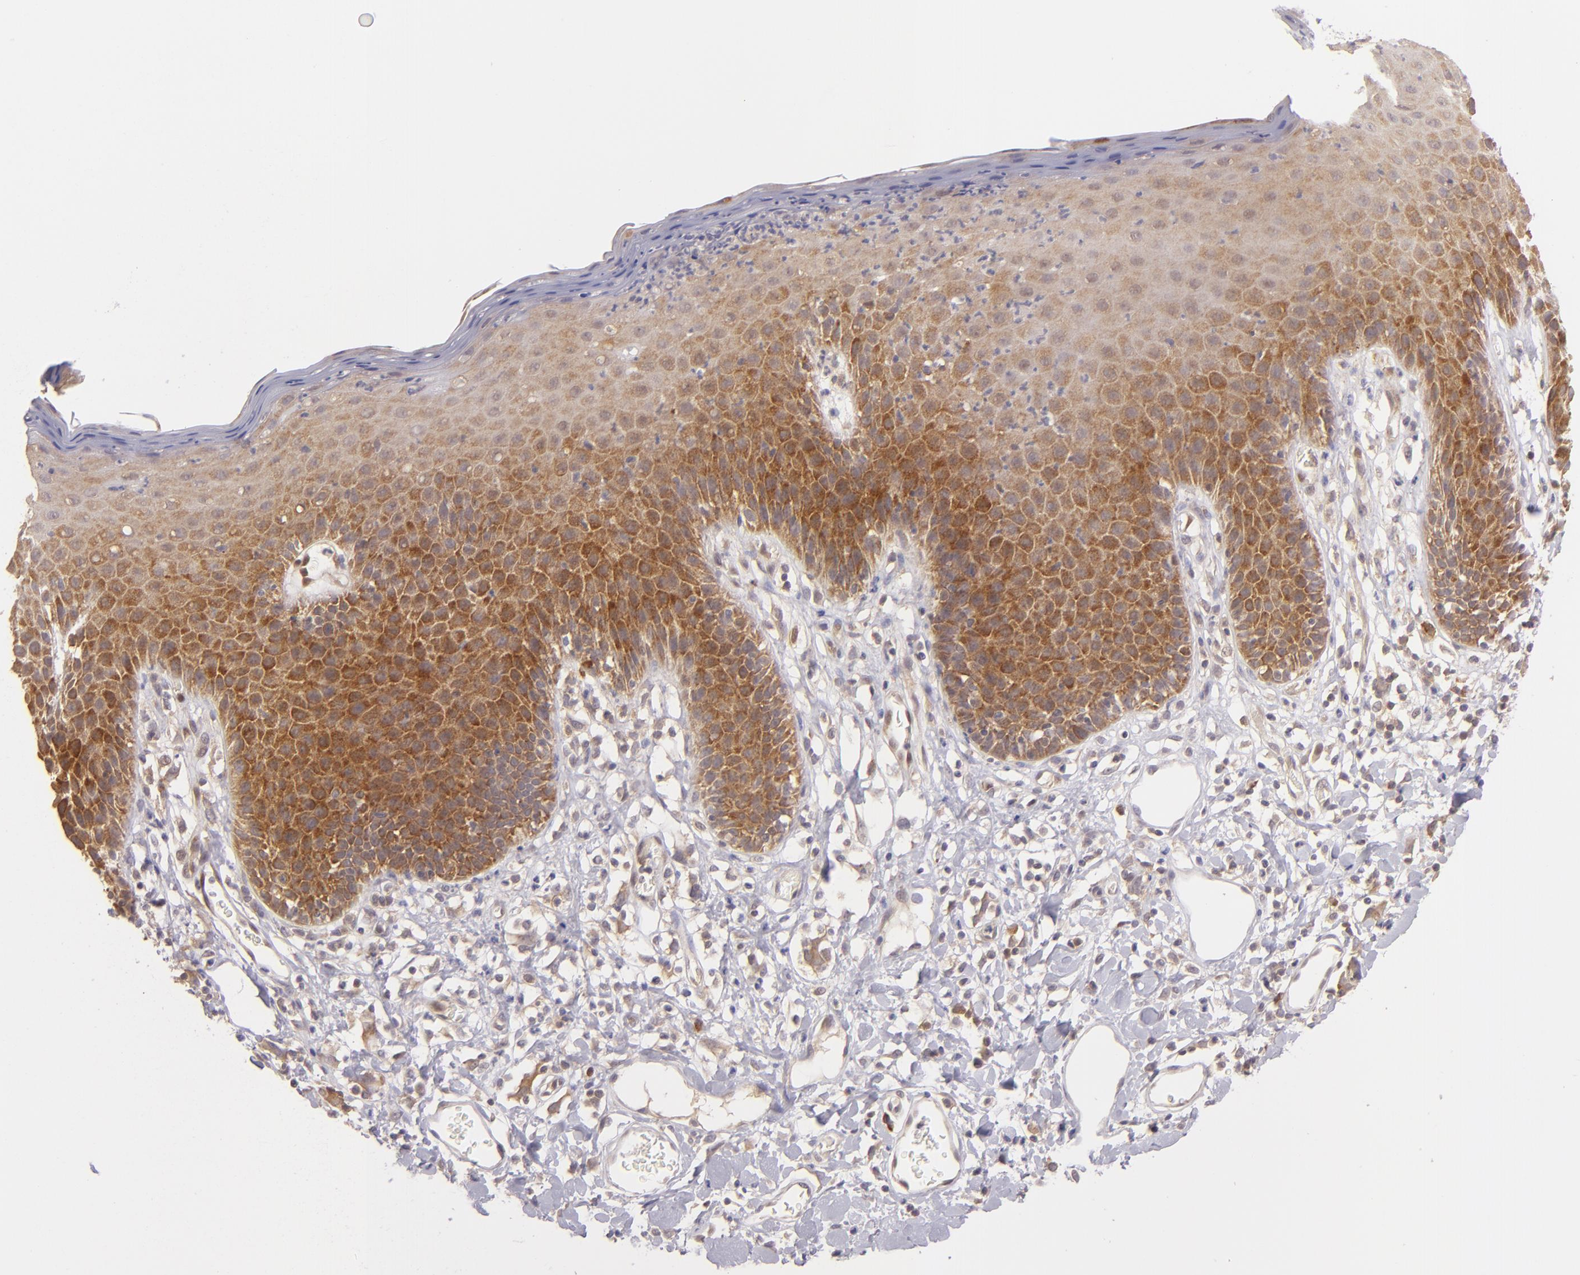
{"staining": {"intensity": "strong", "quantity": "25%-75%", "location": "cytoplasmic/membranous"}, "tissue": "skin", "cell_type": "Epidermal cells", "image_type": "normal", "snomed": [{"axis": "morphology", "description": "Normal tissue, NOS"}, {"axis": "topography", "description": "Vulva"}, {"axis": "topography", "description": "Peripheral nerve tissue"}], "caption": "Protein analysis of unremarkable skin shows strong cytoplasmic/membranous positivity in about 25%-75% of epidermal cells.", "gene": "PTPN13", "patient": {"sex": "female", "age": 68}}